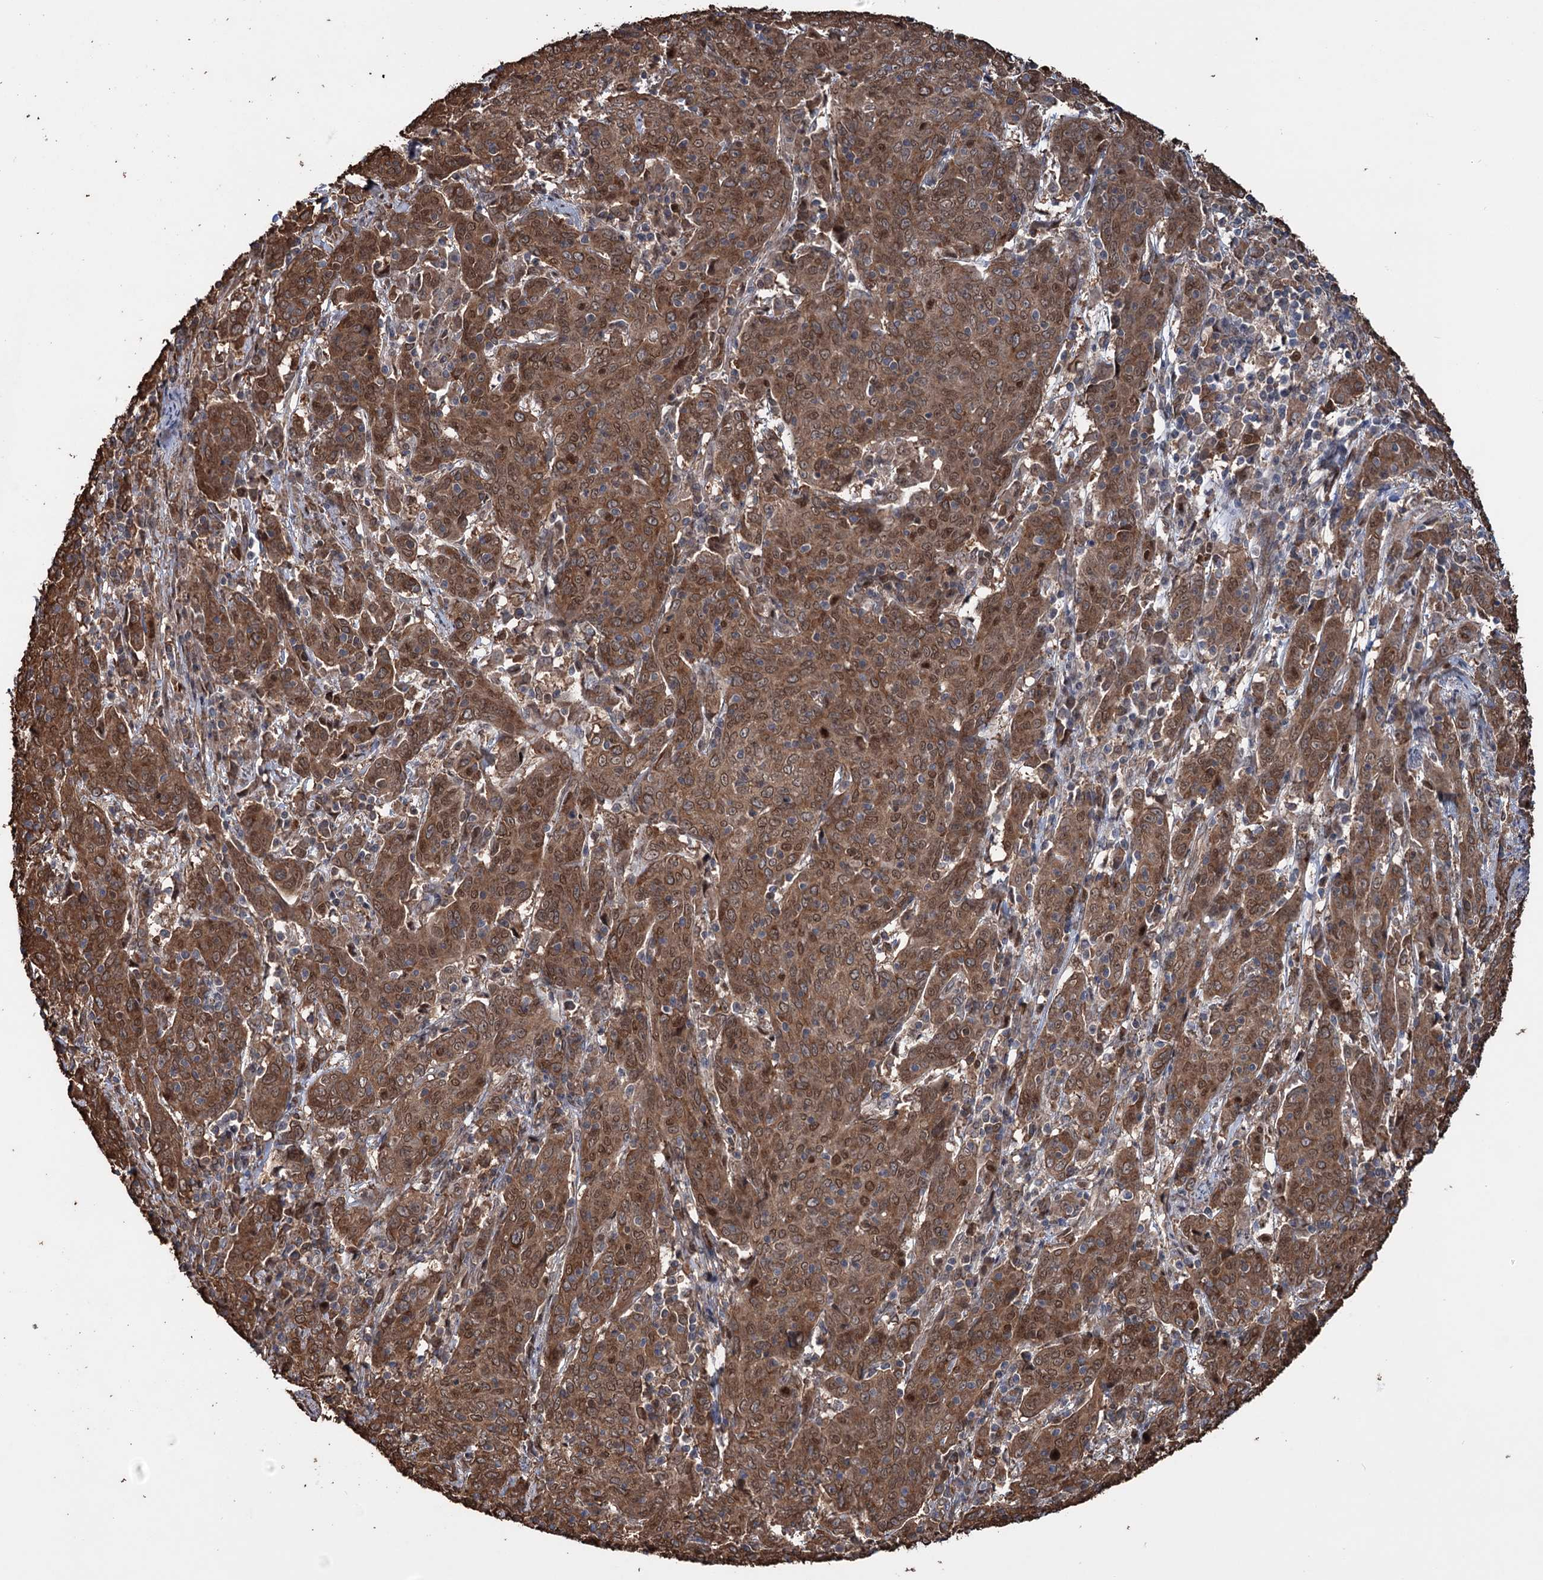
{"staining": {"intensity": "strong", "quantity": ">75%", "location": "cytoplasmic/membranous,nuclear"}, "tissue": "cervical cancer", "cell_type": "Tumor cells", "image_type": "cancer", "snomed": [{"axis": "morphology", "description": "Squamous cell carcinoma, NOS"}, {"axis": "topography", "description": "Cervix"}], "caption": "This is a photomicrograph of immunohistochemistry staining of cervical cancer (squamous cell carcinoma), which shows strong expression in the cytoplasmic/membranous and nuclear of tumor cells.", "gene": "NCAPD2", "patient": {"sex": "female", "age": 67}}